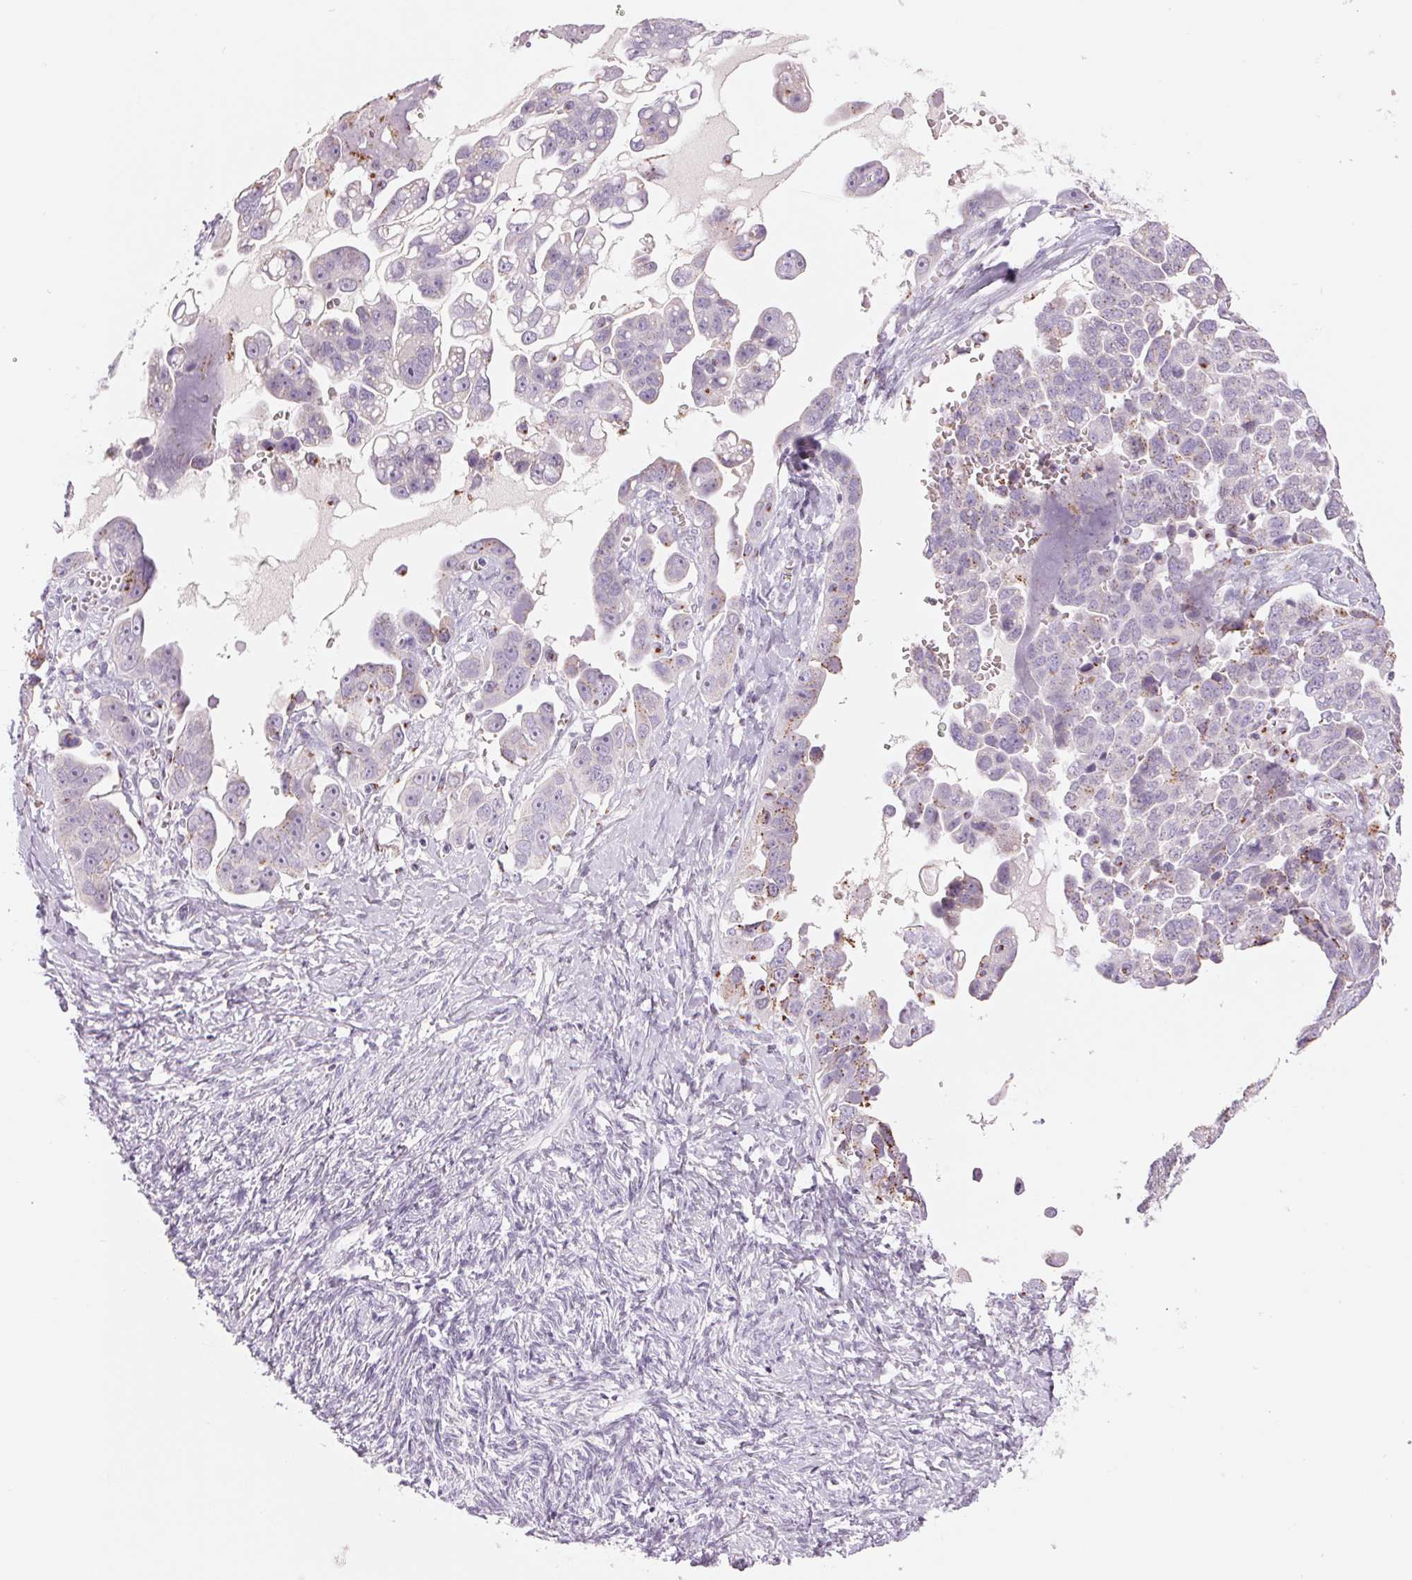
{"staining": {"intensity": "negative", "quantity": "none", "location": "none"}, "tissue": "ovarian cancer", "cell_type": "Tumor cells", "image_type": "cancer", "snomed": [{"axis": "morphology", "description": "Cystadenocarcinoma, serous, NOS"}, {"axis": "topography", "description": "Ovary"}], "caption": "Tumor cells show no significant protein positivity in ovarian cancer (serous cystadenocarcinoma).", "gene": "GALNT7", "patient": {"sex": "female", "age": 59}}